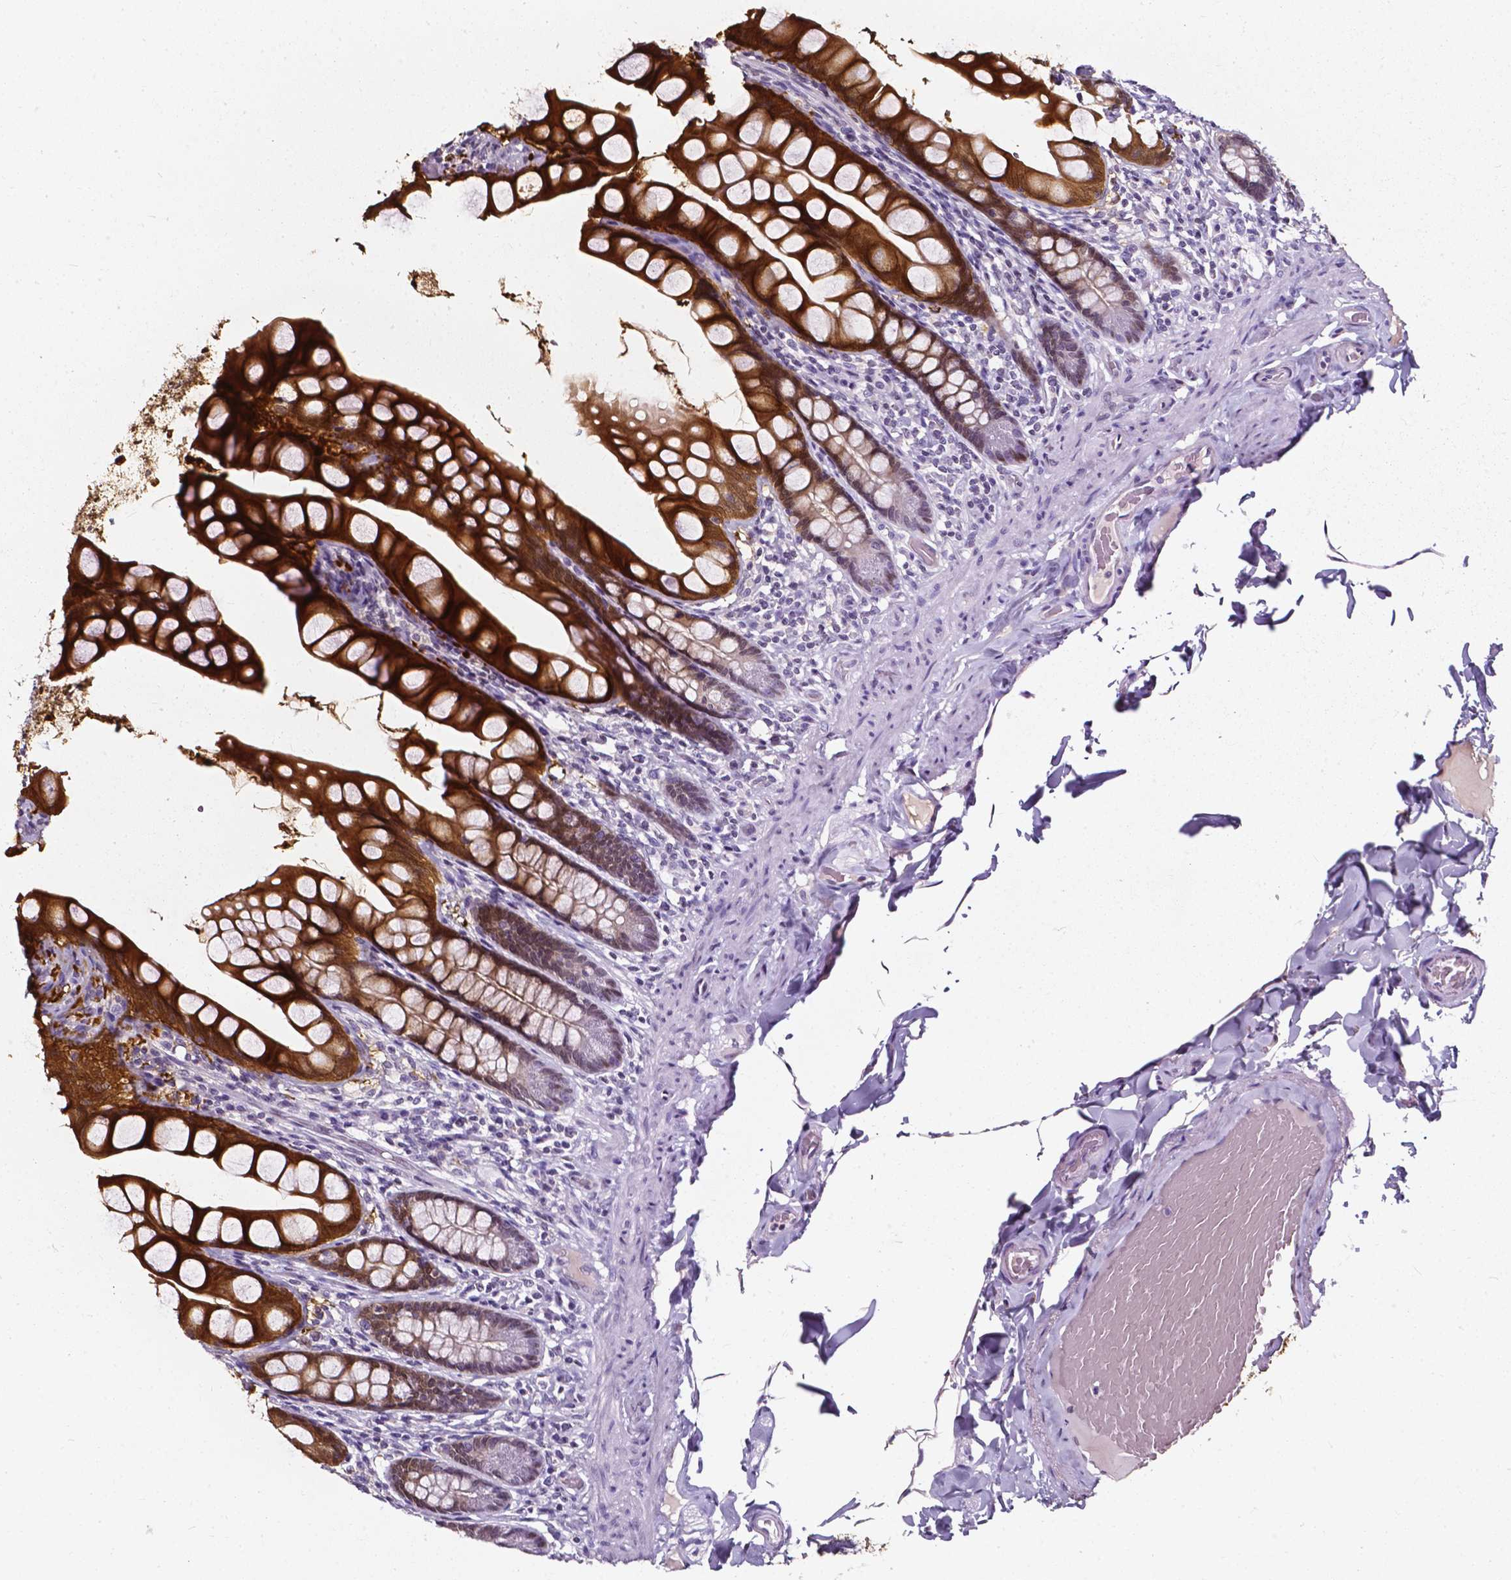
{"staining": {"intensity": "strong", "quantity": ">75%", "location": "cytoplasmic/membranous,nuclear"}, "tissue": "small intestine", "cell_type": "Glandular cells", "image_type": "normal", "snomed": [{"axis": "morphology", "description": "Normal tissue, NOS"}, {"axis": "topography", "description": "Small intestine"}], "caption": "An immunohistochemistry (IHC) image of normal tissue is shown. Protein staining in brown shows strong cytoplasmic/membranous,nuclear positivity in small intestine within glandular cells. Using DAB (3,3'-diaminobenzidine) (brown) and hematoxylin (blue) stains, captured at high magnification using brightfield microscopy.", "gene": "AKR1B10", "patient": {"sex": "male", "age": 70}}